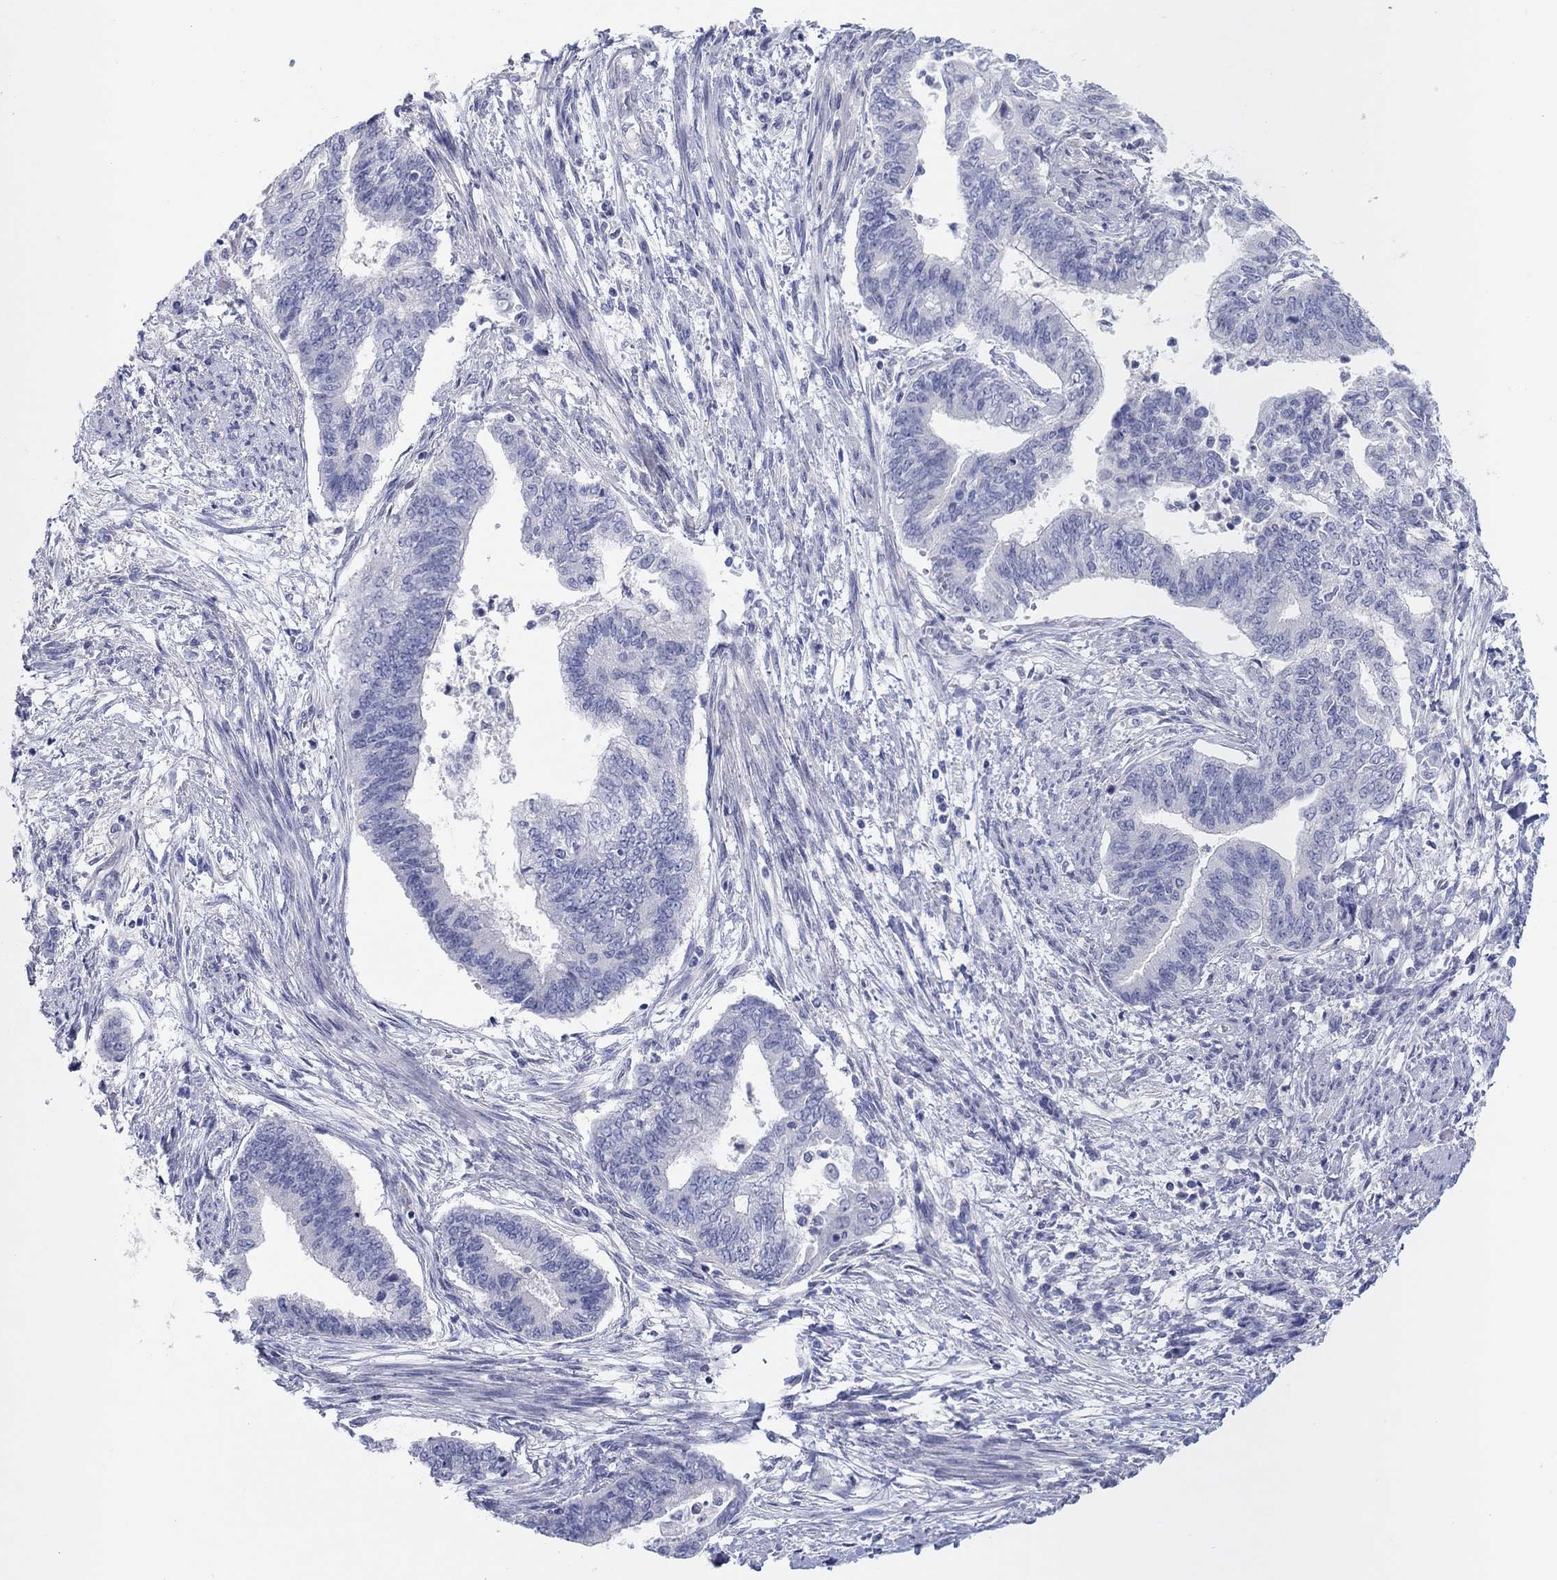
{"staining": {"intensity": "negative", "quantity": "none", "location": "none"}, "tissue": "endometrial cancer", "cell_type": "Tumor cells", "image_type": "cancer", "snomed": [{"axis": "morphology", "description": "Adenocarcinoma, NOS"}, {"axis": "topography", "description": "Endometrium"}], "caption": "The immunohistochemistry photomicrograph has no significant positivity in tumor cells of adenocarcinoma (endometrial) tissue. (Stains: DAB (3,3'-diaminobenzidine) immunohistochemistry (IHC) with hematoxylin counter stain, Microscopy: brightfield microscopy at high magnification).", "gene": "CPNE6", "patient": {"sex": "female", "age": 65}}